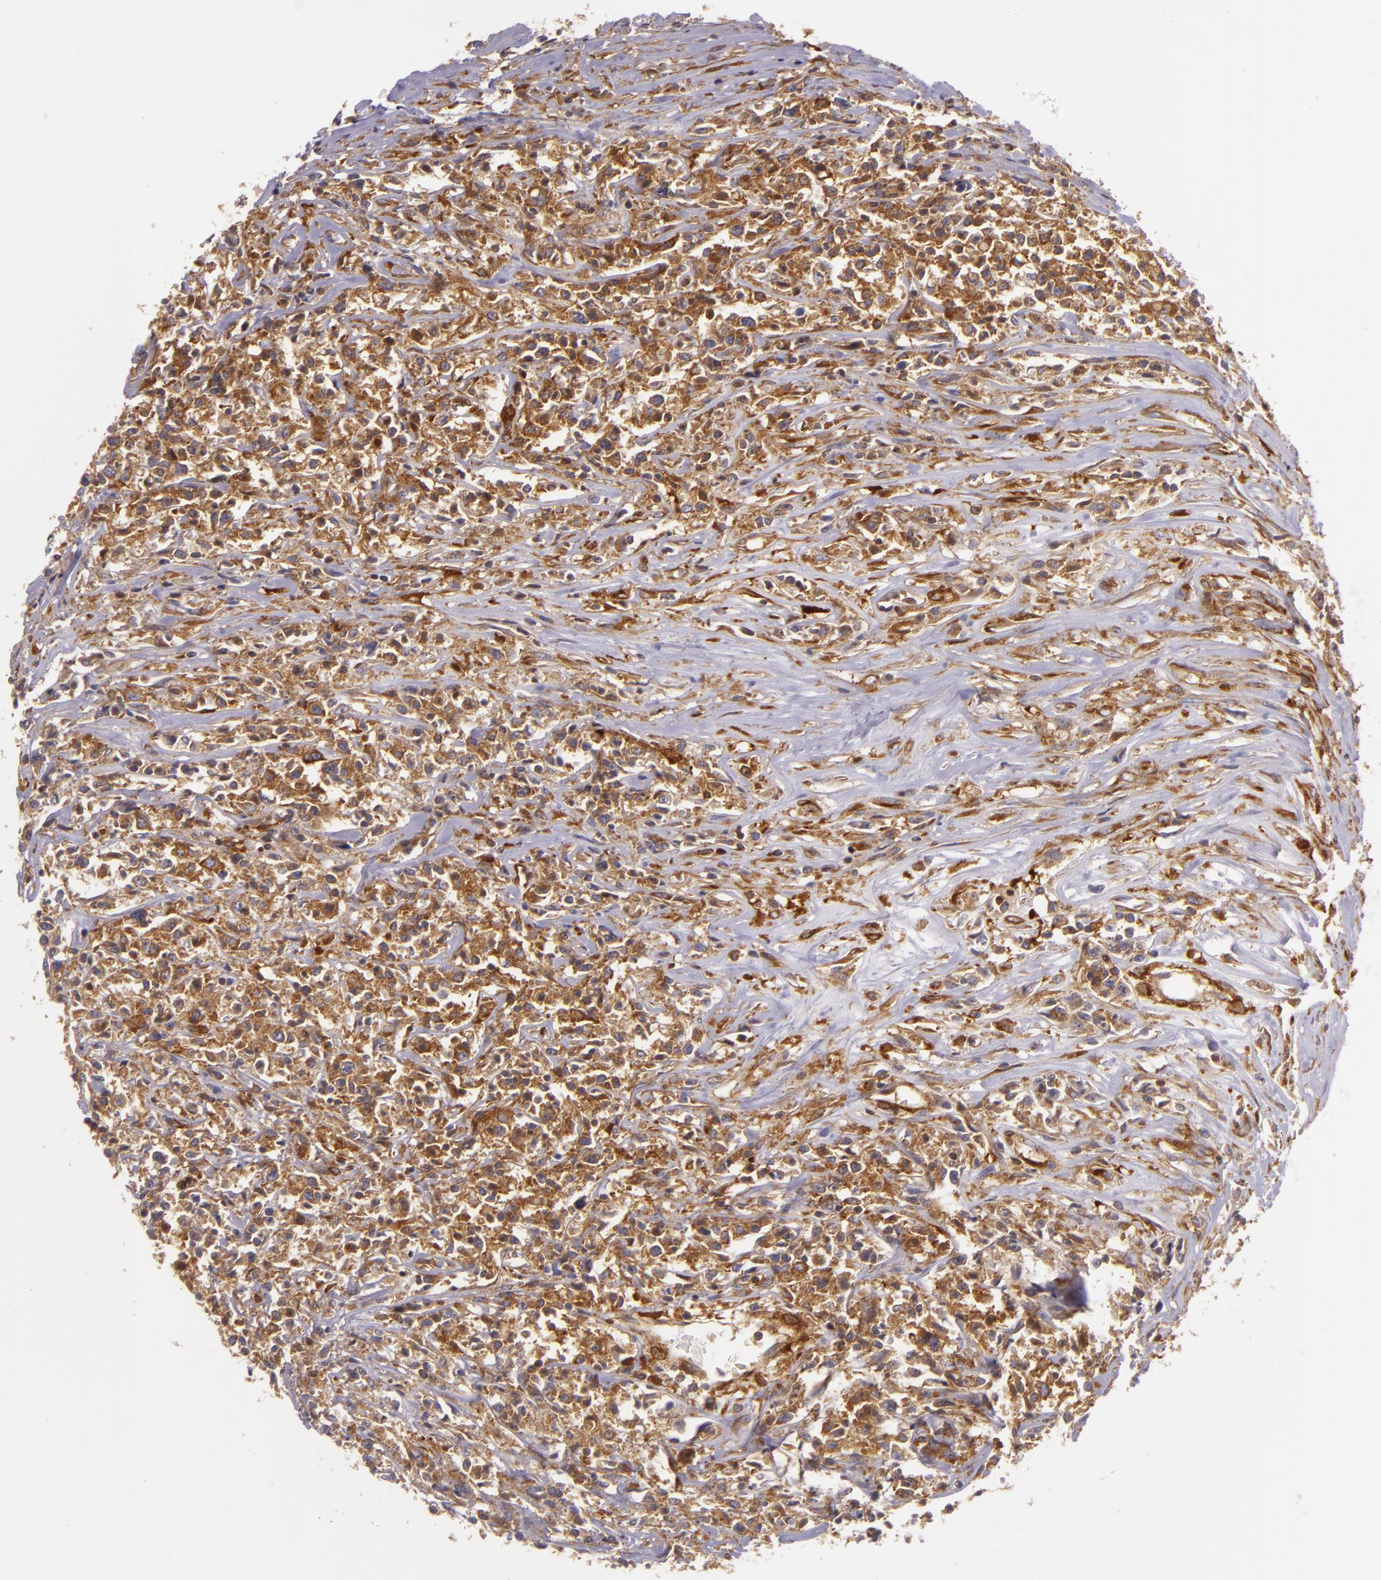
{"staining": {"intensity": "strong", "quantity": ">75%", "location": "cytoplasmic/membranous"}, "tissue": "lymphoma", "cell_type": "Tumor cells", "image_type": "cancer", "snomed": [{"axis": "morphology", "description": "Malignant lymphoma, non-Hodgkin's type, Low grade"}, {"axis": "topography", "description": "Small intestine"}], "caption": "Immunohistochemical staining of human lymphoma exhibits strong cytoplasmic/membranous protein staining in about >75% of tumor cells.", "gene": "TLN1", "patient": {"sex": "female", "age": 59}}